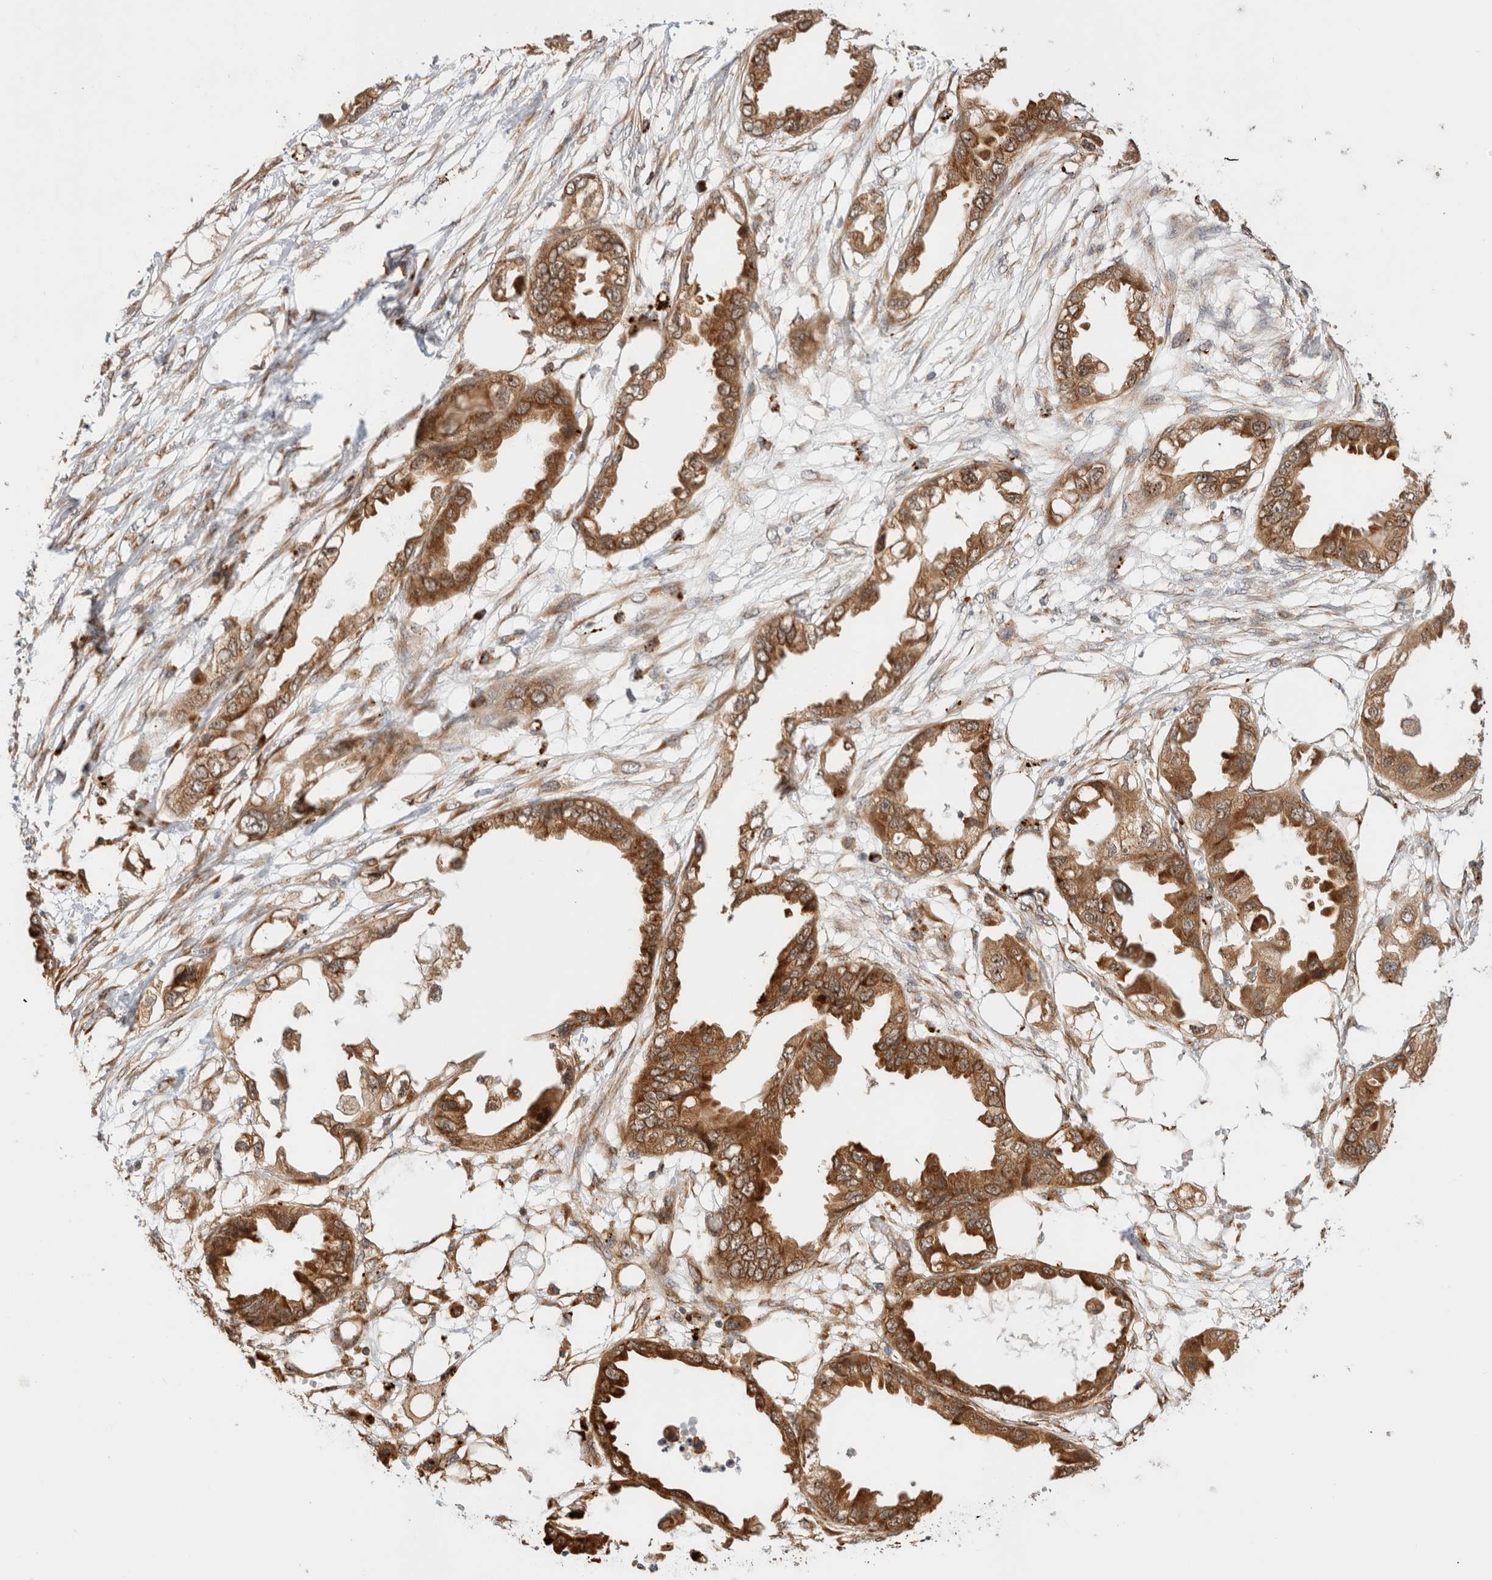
{"staining": {"intensity": "moderate", "quantity": ">75%", "location": "cytoplasmic/membranous"}, "tissue": "endometrial cancer", "cell_type": "Tumor cells", "image_type": "cancer", "snomed": [{"axis": "morphology", "description": "Adenocarcinoma, NOS"}, {"axis": "morphology", "description": "Adenocarcinoma, metastatic, NOS"}, {"axis": "topography", "description": "Adipose tissue"}, {"axis": "topography", "description": "Endometrium"}], "caption": "An IHC micrograph of neoplastic tissue is shown. Protein staining in brown labels moderate cytoplasmic/membranous positivity in endometrial cancer within tumor cells.", "gene": "ACTL9", "patient": {"sex": "female", "age": 67}}